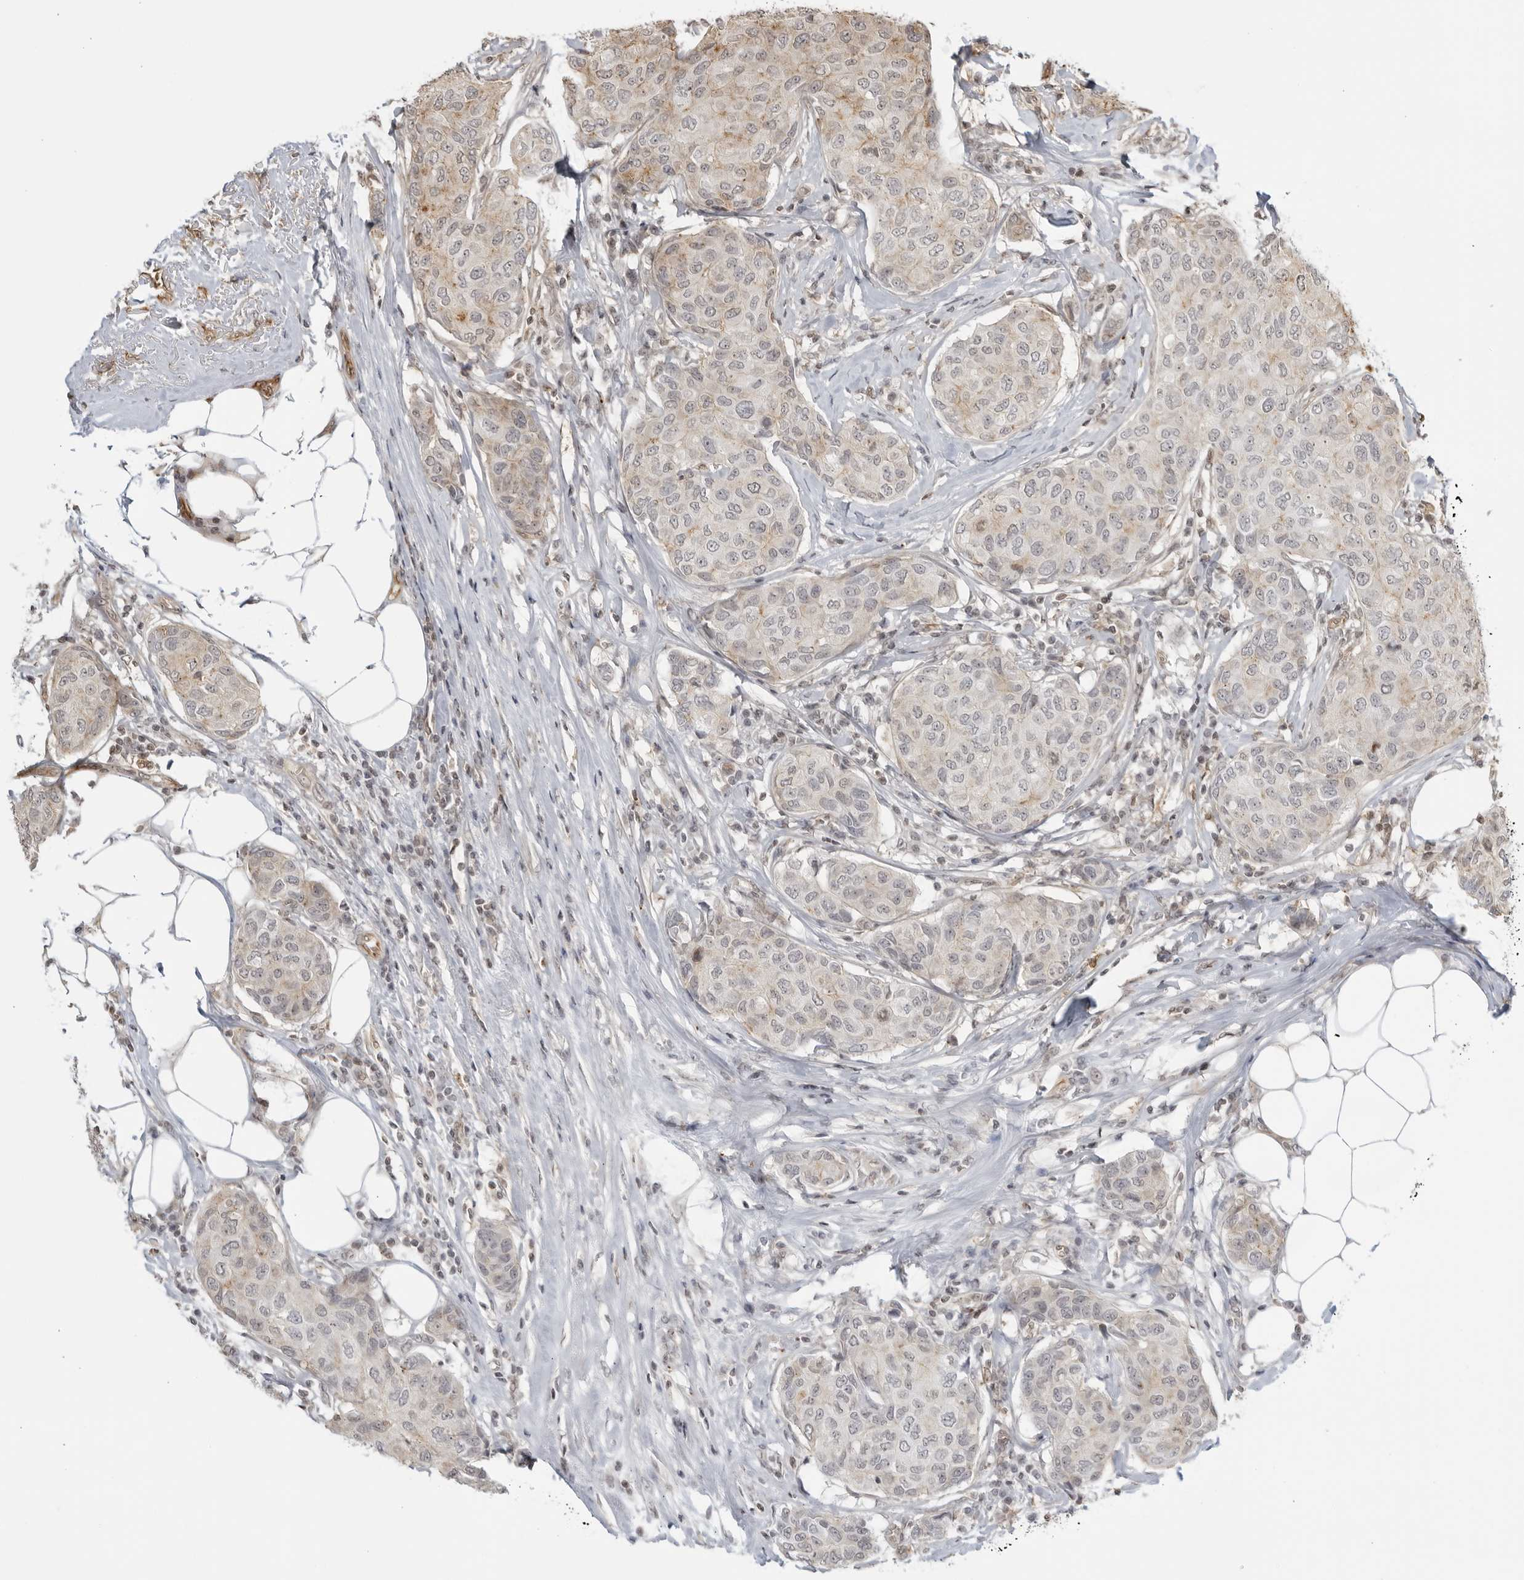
{"staining": {"intensity": "weak", "quantity": "<25%", "location": "cytoplasmic/membranous"}, "tissue": "breast cancer", "cell_type": "Tumor cells", "image_type": "cancer", "snomed": [{"axis": "morphology", "description": "Duct carcinoma"}, {"axis": "topography", "description": "Breast"}], "caption": "Tumor cells show no significant protein staining in breast cancer (invasive ductal carcinoma).", "gene": "TCF21", "patient": {"sex": "female", "age": 80}}